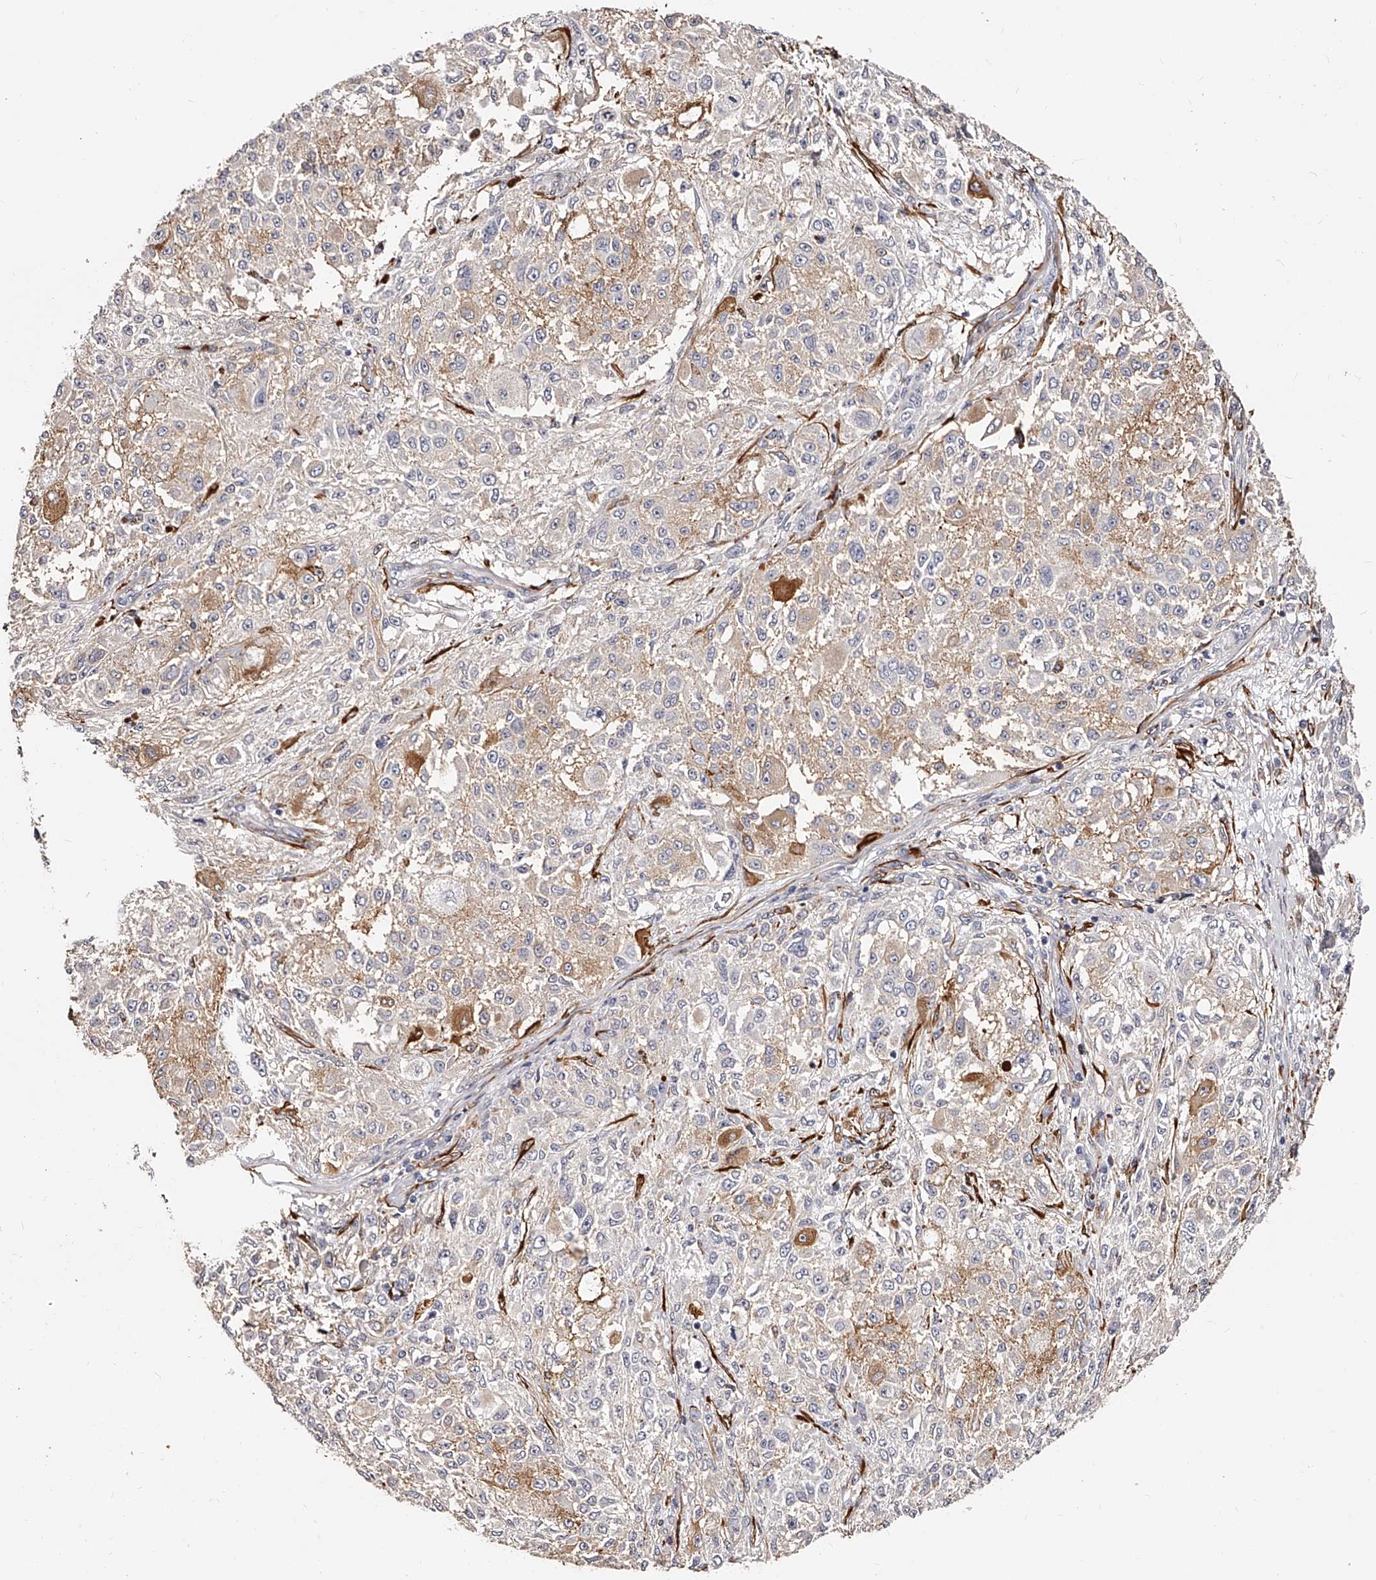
{"staining": {"intensity": "moderate", "quantity": "<25%", "location": "cytoplasmic/membranous"}, "tissue": "melanoma", "cell_type": "Tumor cells", "image_type": "cancer", "snomed": [{"axis": "morphology", "description": "Necrosis, NOS"}, {"axis": "morphology", "description": "Malignant melanoma, NOS"}, {"axis": "topography", "description": "Skin"}], "caption": "DAB (3,3'-diaminobenzidine) immunohistochemical staining of melanoma exhibits moderate cytoplasmic/membranous protein positivity in approximately <25% of tumor cells. (DAB (3,3'-diaminobenzidine) IHC with brightfield microscopy, high magnification).", "gene": "CD82", "patient": {"sex": "female", "age": 87}}